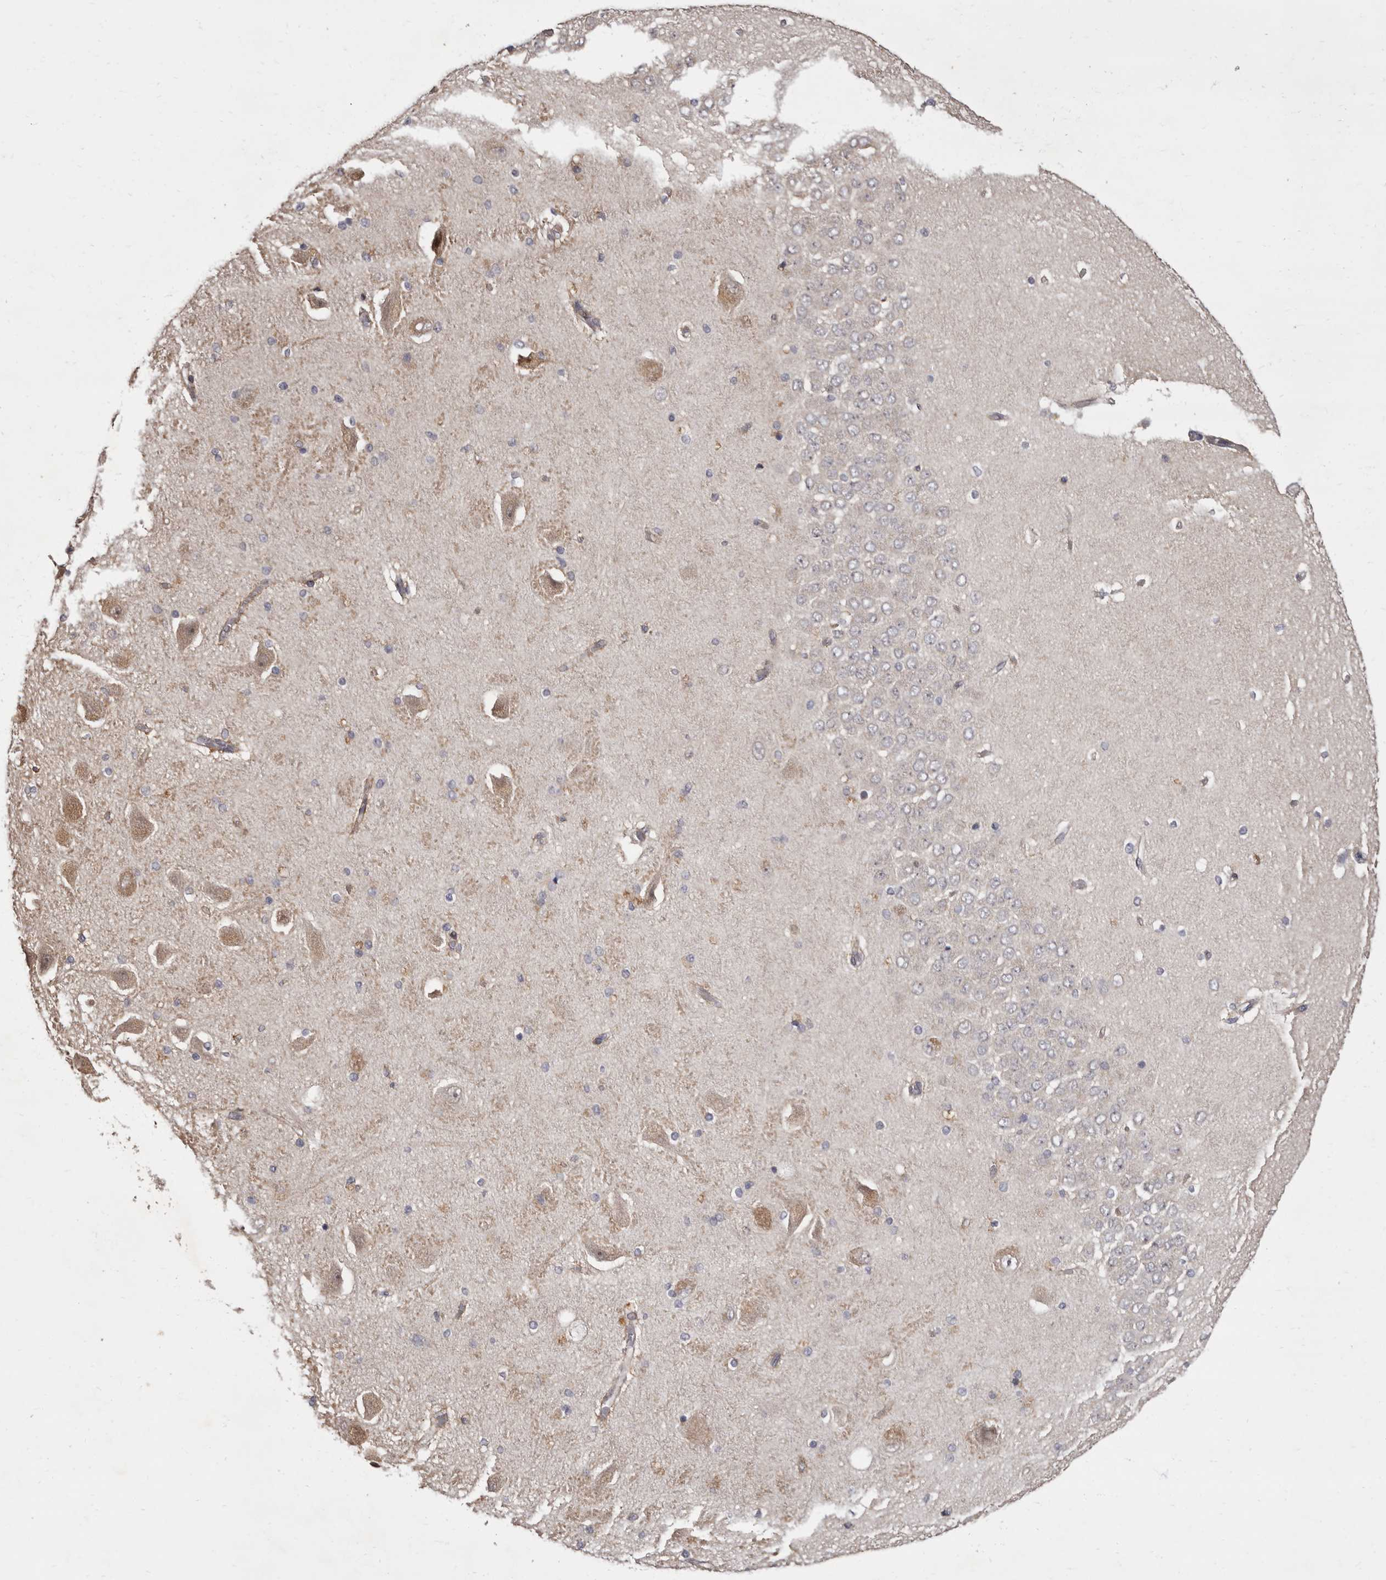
{"staining": {"intensity": "negative", "quantity": "none", "location": "none"}, "tissue": "hippocampus", "cell_type": "Glial cells", "image_type": "normal", "snomed": [{"axis": "morphology", "description": "Normal tissue, NOS"}, {"axis": "topography", "description": "Hippocampus"}], "caption": "The micrograph displays no staining of glial cells in normal hippocampus. Nuclei are stained in blue.", "gene": "ZNF326", "patient": {"sex": "female", "age": 54}}